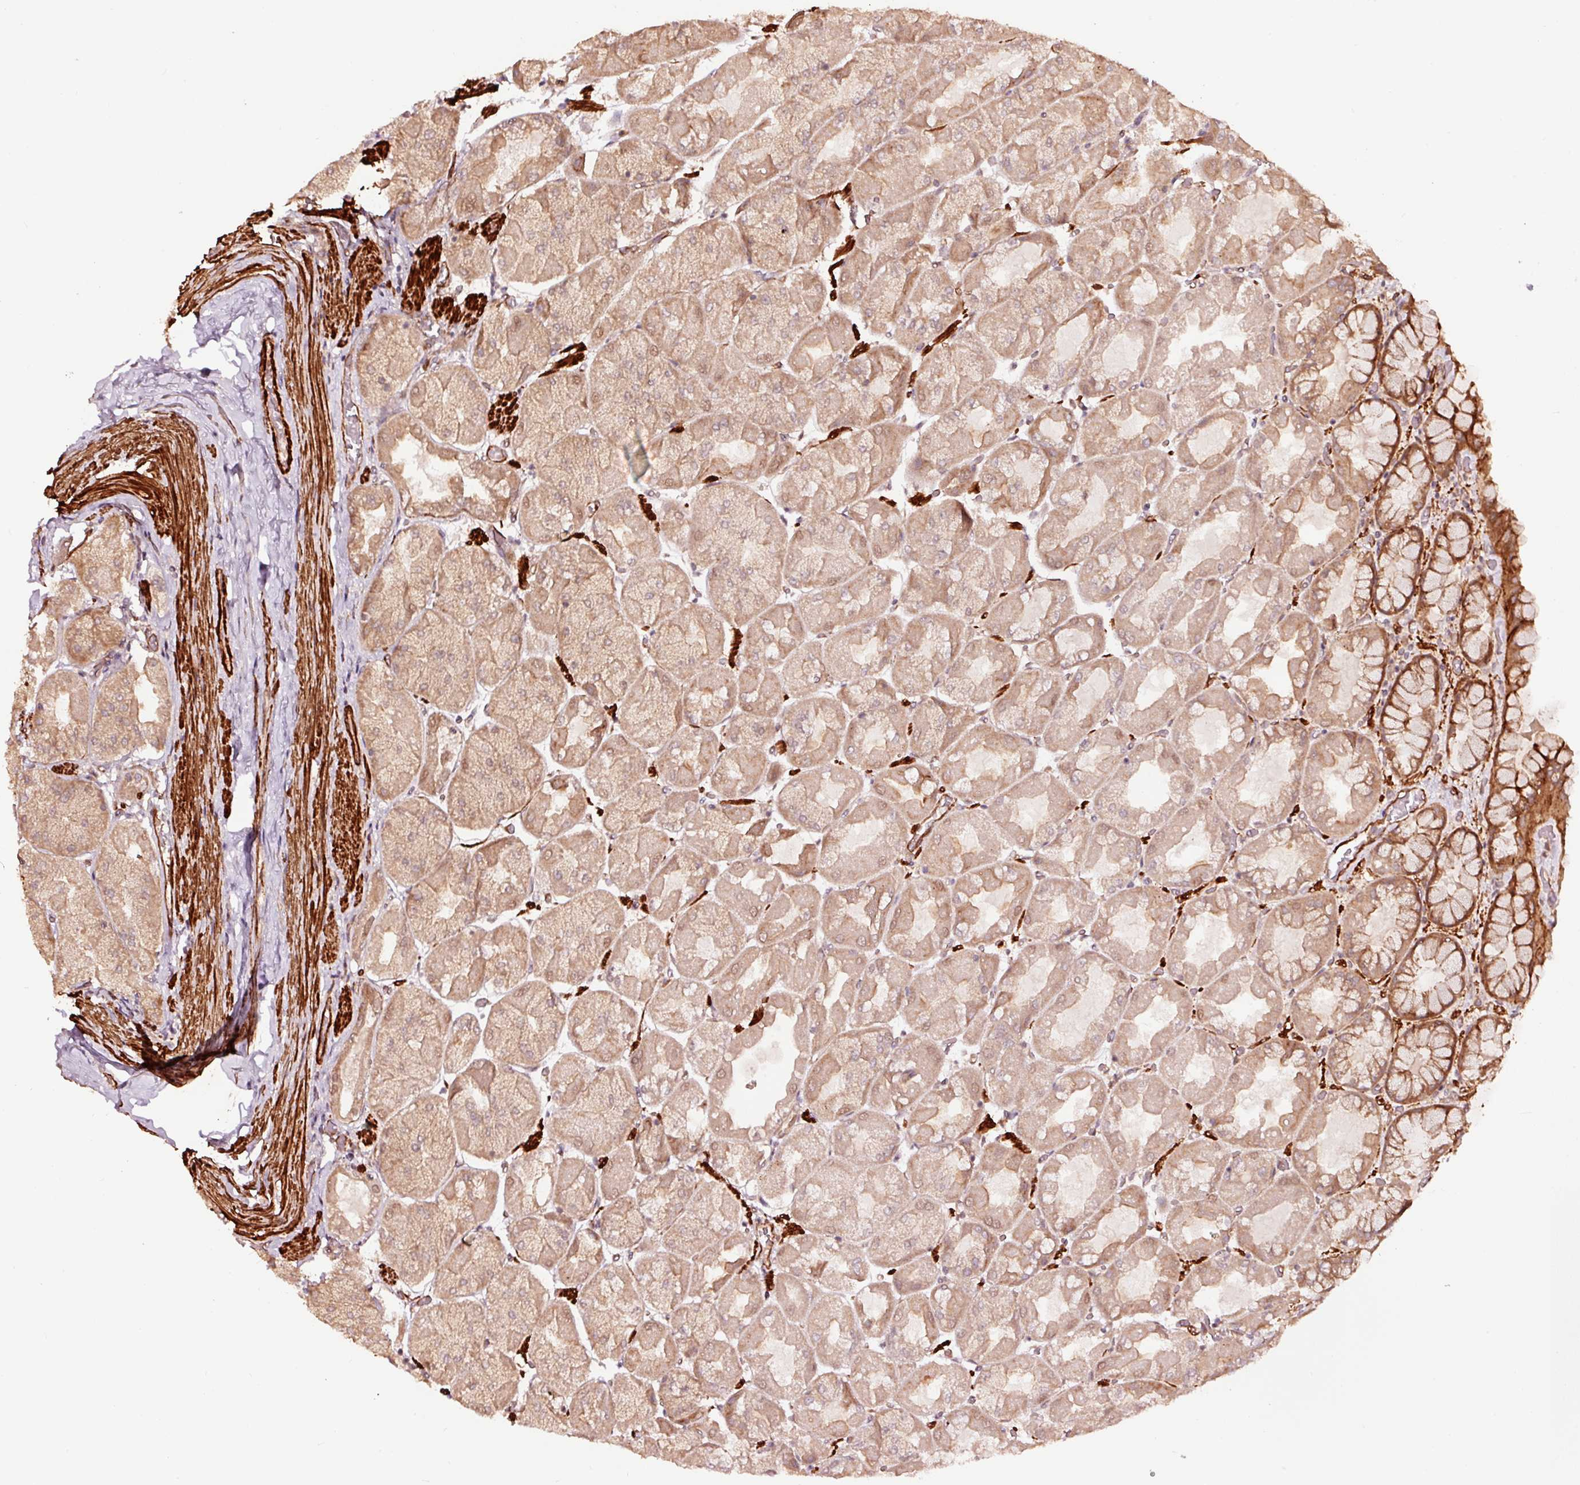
{"staining": {"intensity": "moderate", "quantity": ">75%", "location": "cytoplasmic/membranous"}, "tissue": "stomach", "cell_type": "Glandular cells", "image_type": "normal", "snomed": [{"axis": "morphology", "description": "Normal tissue, NOS"}, {"axis": "topography", "description": "Stomach"}], "caption": "Stomach stained with DAB immunohistochemistry (IHC) displays medium levels of moderate cytoplasmic/membranous expression in about >75% of glandular cells.", "gene": "TPM1", "patient": {"sex": "female", "age": 61}}